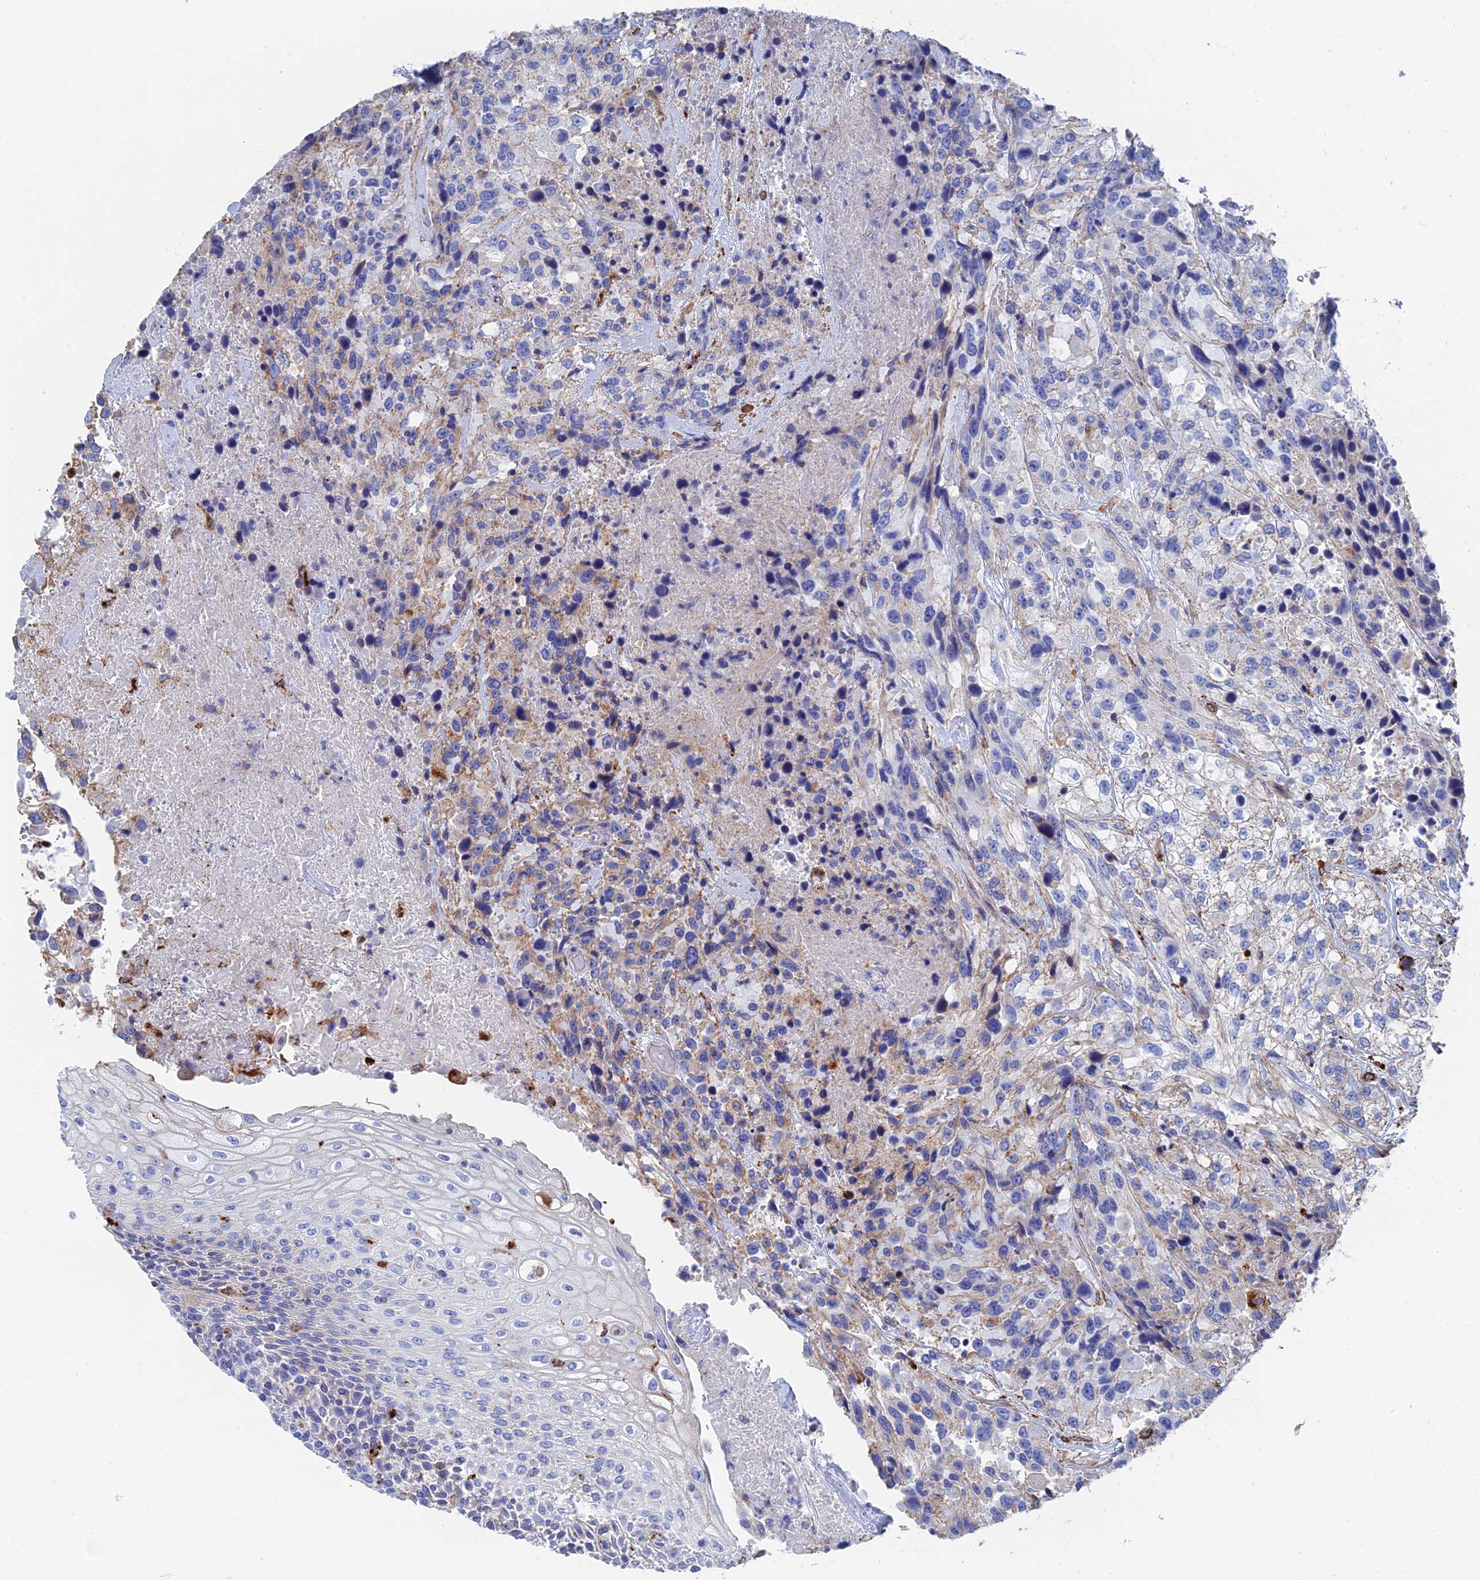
{"staining": {"intensity": "negative", "quantity": "none", "location": "none"}, "tissue": "urothelial cancer", "cell_type": "Tumor cells", "image_type": "cancer", "snomed": [{"axis": "morphology", "description": "Urothelial carcinoma, High grade"}, {"axis": "topography", "description": "Urinary bladder"}], "caption": "Urothelial cancer was stained to show a protein in brown. There is no significant staining in tumor cells.", "gene": "STRA6", "patient": {"sex": "female", "age": 70}}